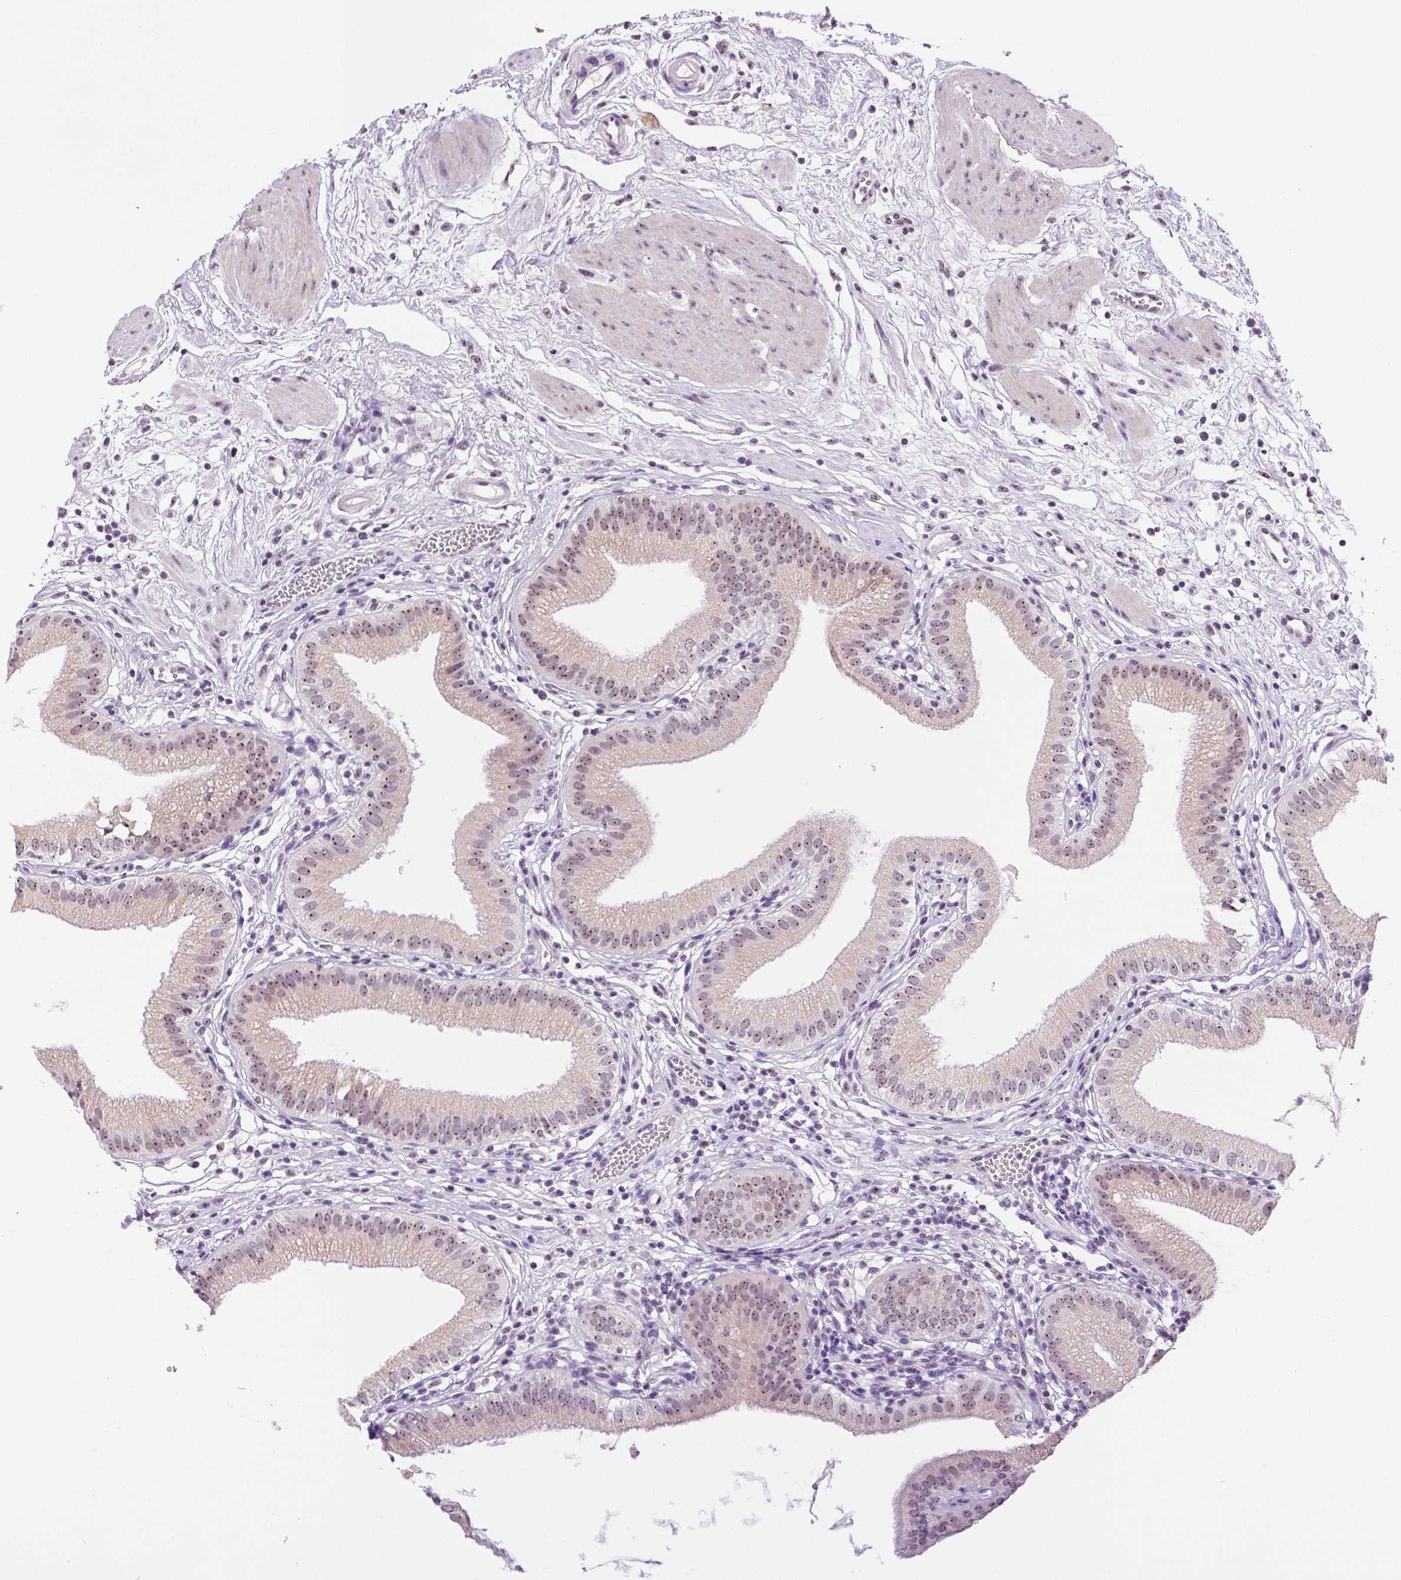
{"staining": {"intensity": "moderate", "quantity": "25%-75%", "location": "nuclear"}, "tissue": "gallbladder", "cell_type": "Glandular cells", "image_type": "normal", "snomed": [{"axis": "morphology", "description": "Normal tissue, NOS"}, {"axis": "topography", "description": "Gallbladder"}], "caption": "Gallbladder stained with immunohistochemistry reveals moderate nuclear expression in approximately 25%-75% of glandular cells.", "gene": "NHP2", "patient": {"sex": "female", "age": 65}}